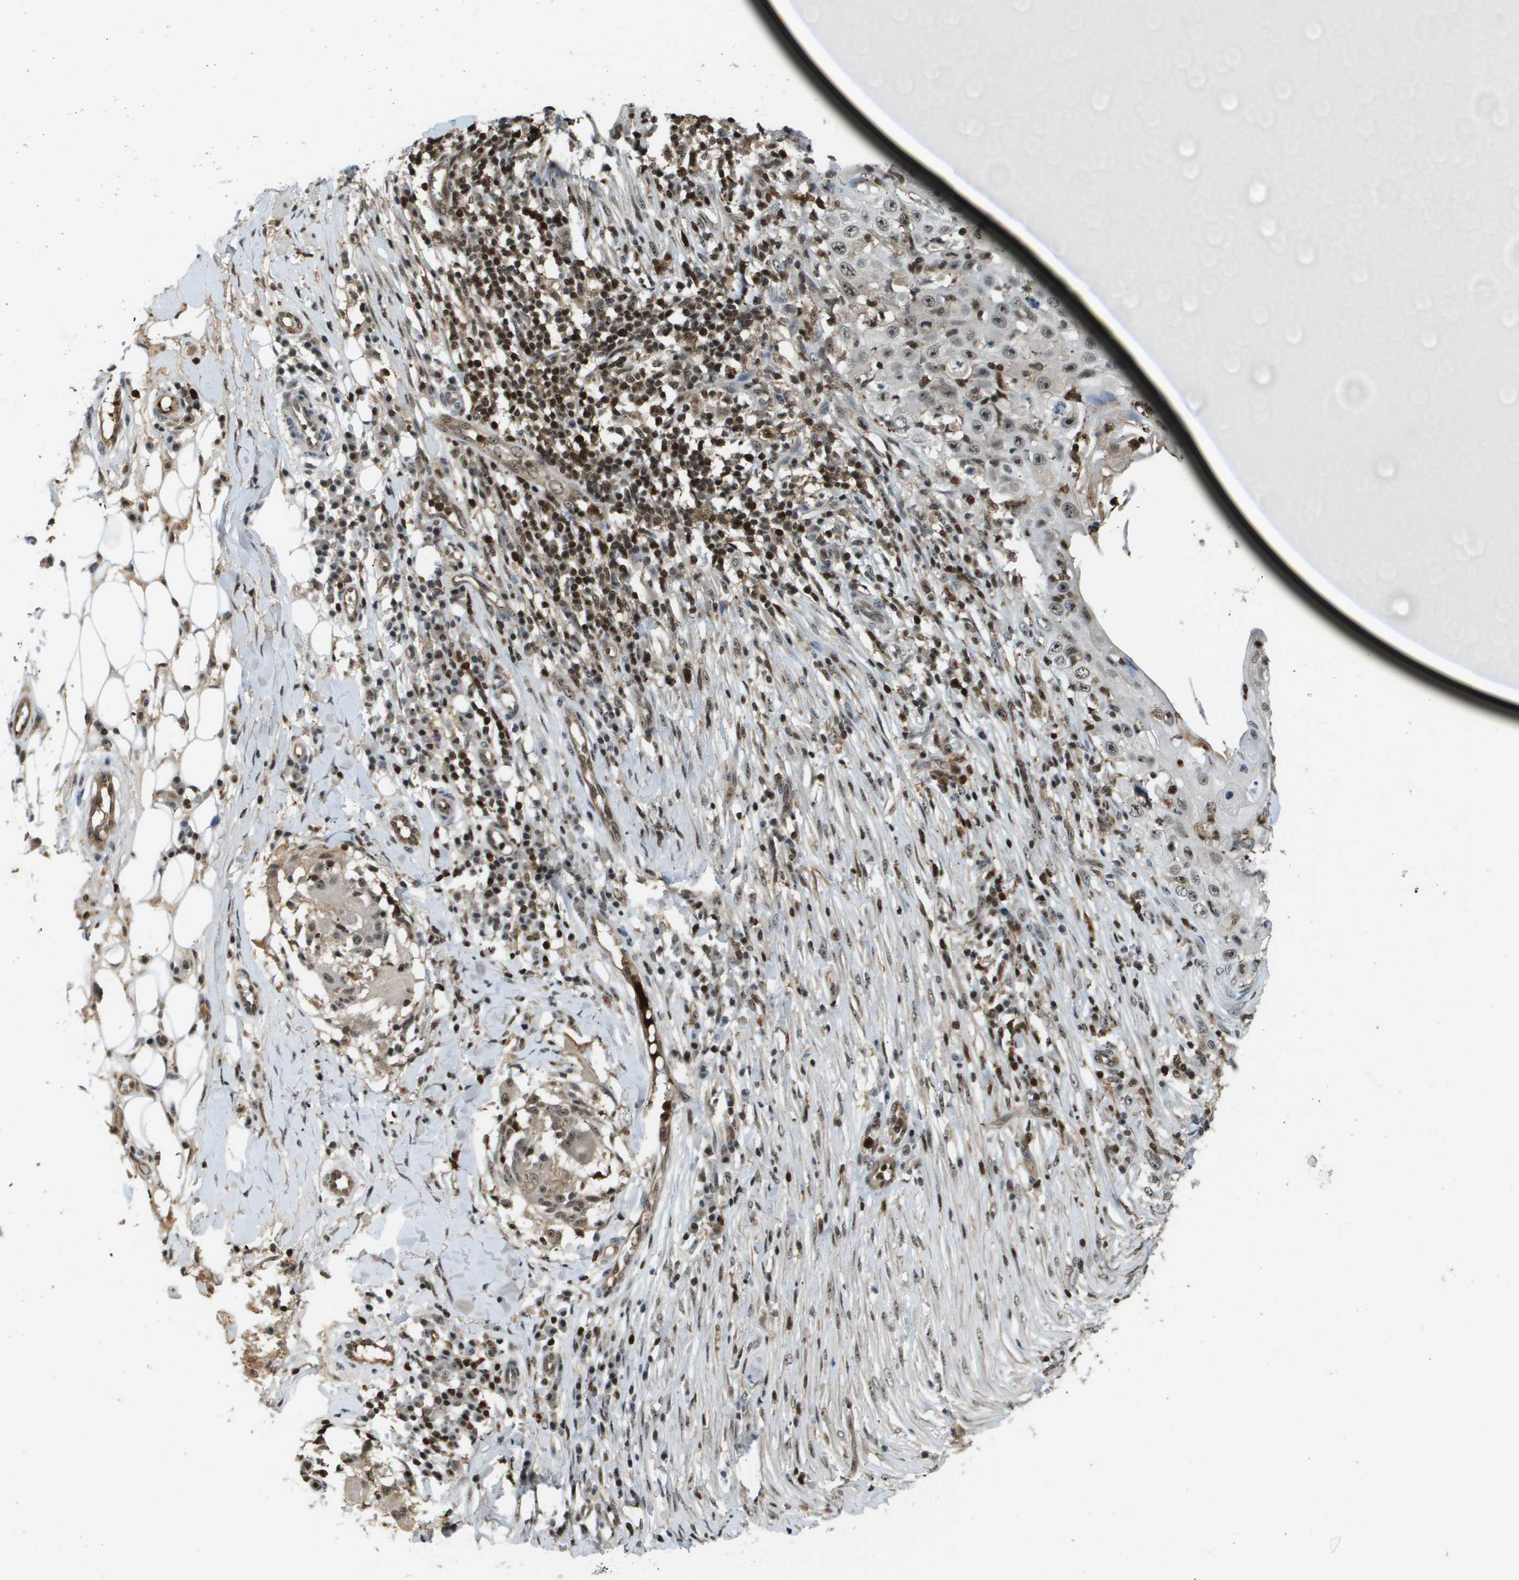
{"staining": {"intensity": "weak", "quantity": "<25%", "location": "nuclear"}, "tissue": "skin cancer", "cell_type": "Tumor cells", "image_type": "cancer", "snomed": [{"axis": "morphology", "description": "Squamous cell carcinoma, NOS"}, {"axis": "topography", "description": "Skin"}], "caption": "Photomicrograph shows no significant protein positivity in tumor cells of skin cancer.", "gene": "EP400", "patient": {"sex": "male", "age": 86}}